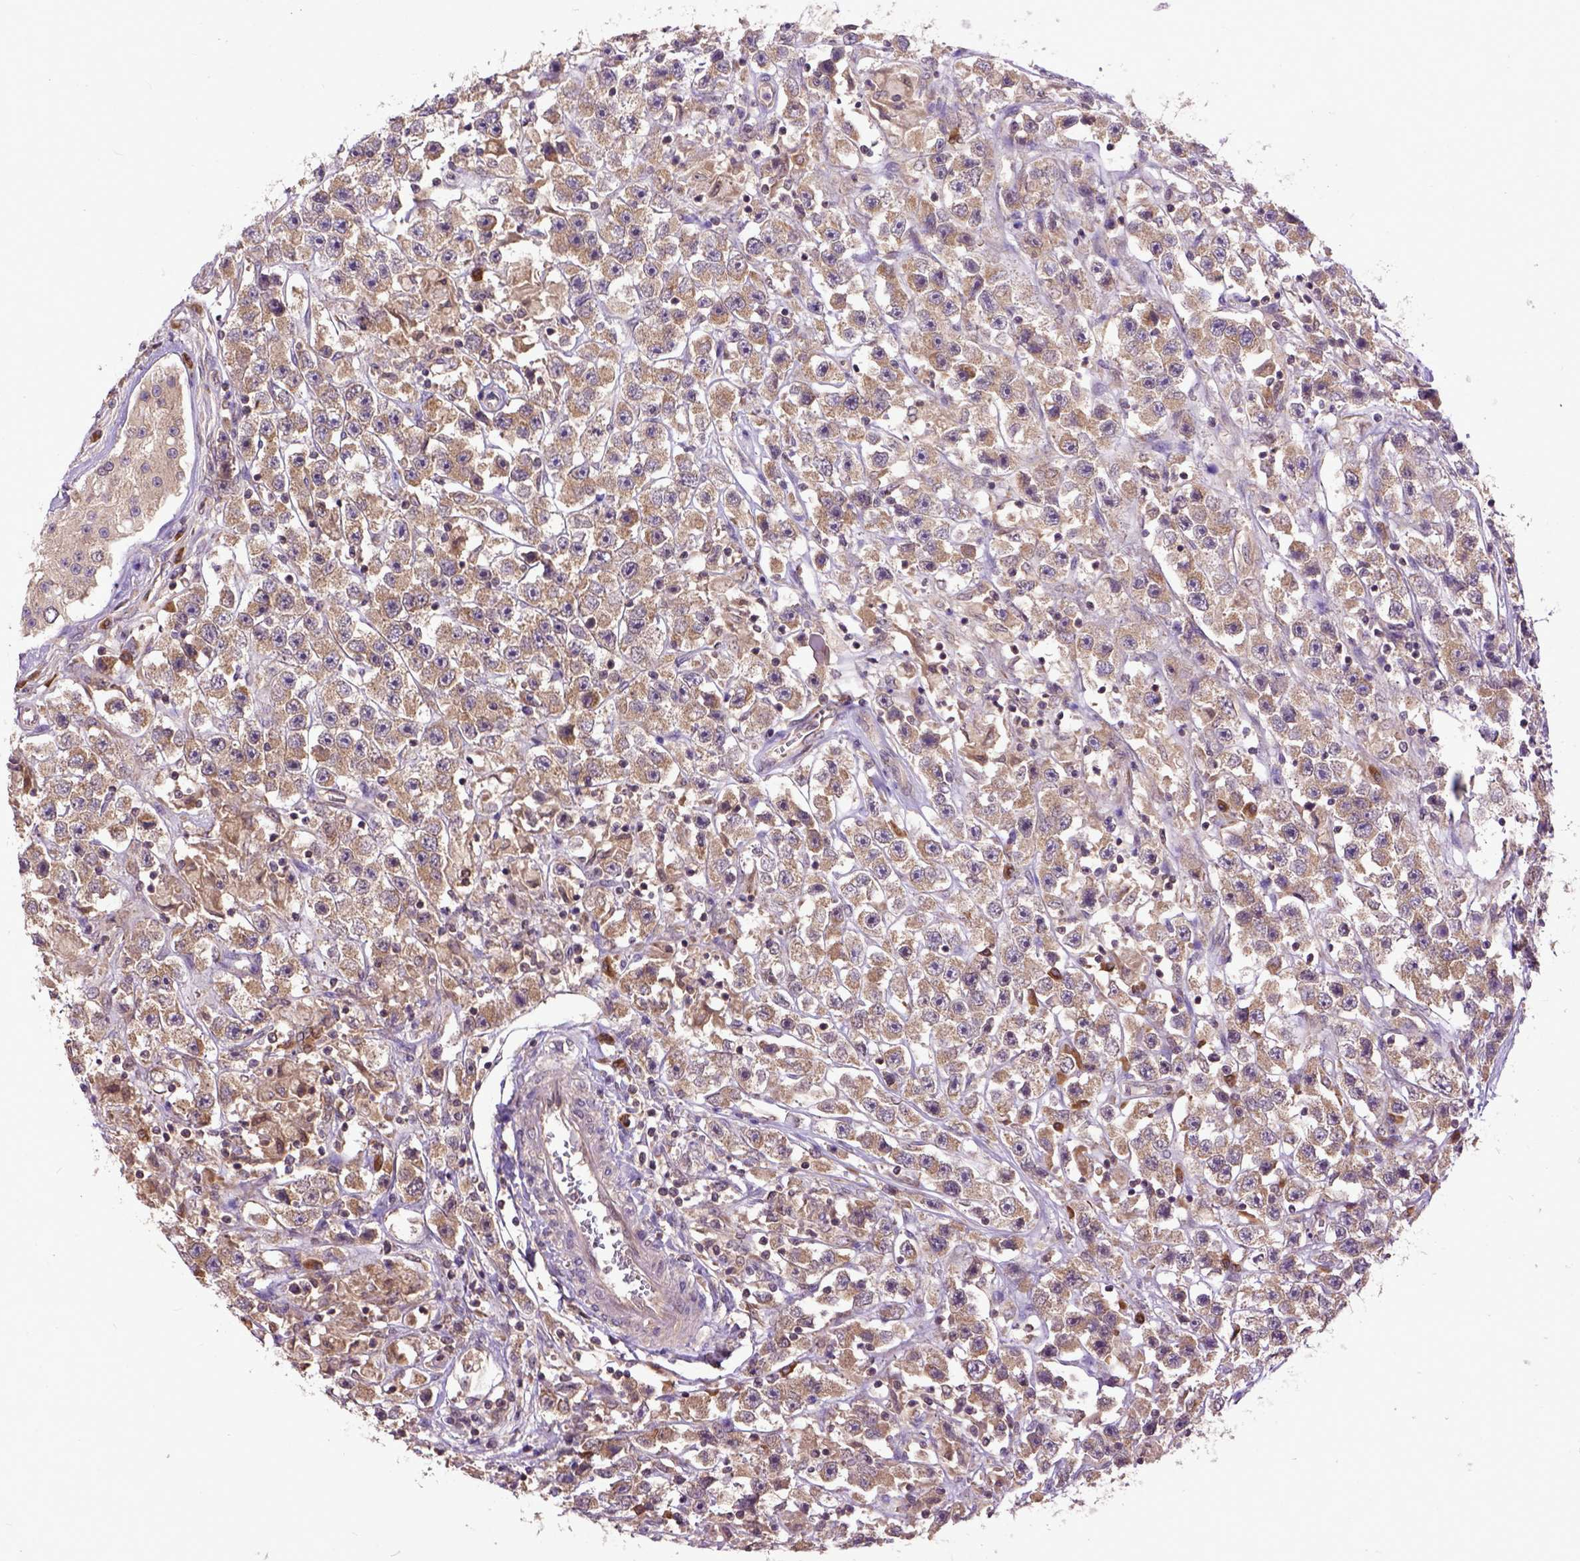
{"staining": {"intensity": "moderate", "quantity": ">75%", "location": "cytoplasmic/membranous"}, "tissue": "testis cancer", "cell_type": "Tumor cells", "image_type": "cancer", "snomed": [{"axis": "morphology", "description": "Seminoma, NOS"}, {"axis": "topography", "description": "Testis"}], "caption": "Protein expression analysis of testis seminoma displays moderate cytoplasmic/membranous positivity in approximately >75% of tumor cells. (IHC, brightfield microscopy, high magnification).", "gene": "ARL1", "patient": {"sex": "male", "age": 45}}